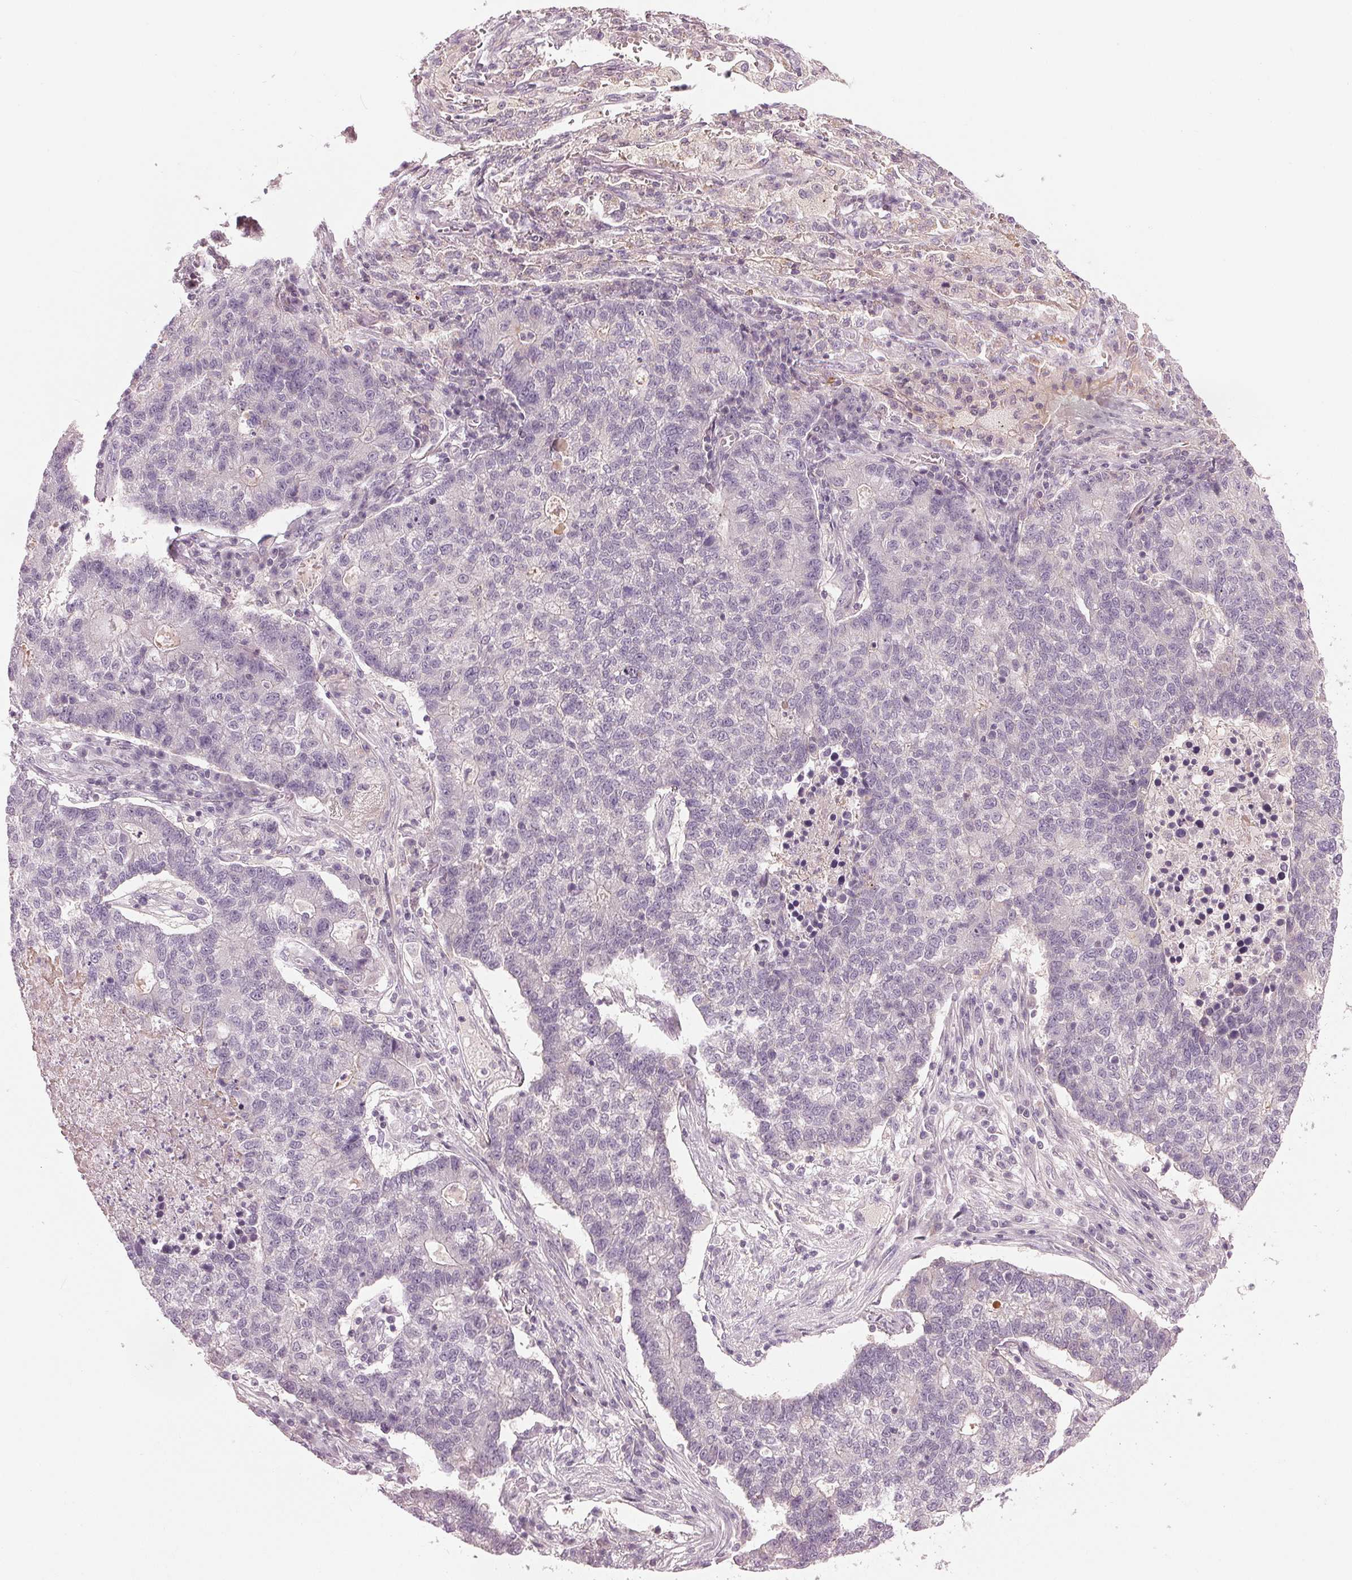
{"staining": {"intensity": "negative", "quantity": "none", "location": "none"}, "tissue": "lung cancer", "cell_type": "Tumor cells", "image_type": "cancer", "snomed": [{"axis": "morphology", "description": "Adenocarcinoma, NOS"}, {"axis": "topography", "description": "Lung"}], "caption": "This histopathology image is of lung cancer stained with IHC to label a protein in brown with the nuclei are counter-stained blue. There is no staining in tumor cells. (IHC, brightfield microscopy, high magnification).", "gene": "ZNF605", "patient": {"sex": "male", "age": 57}}